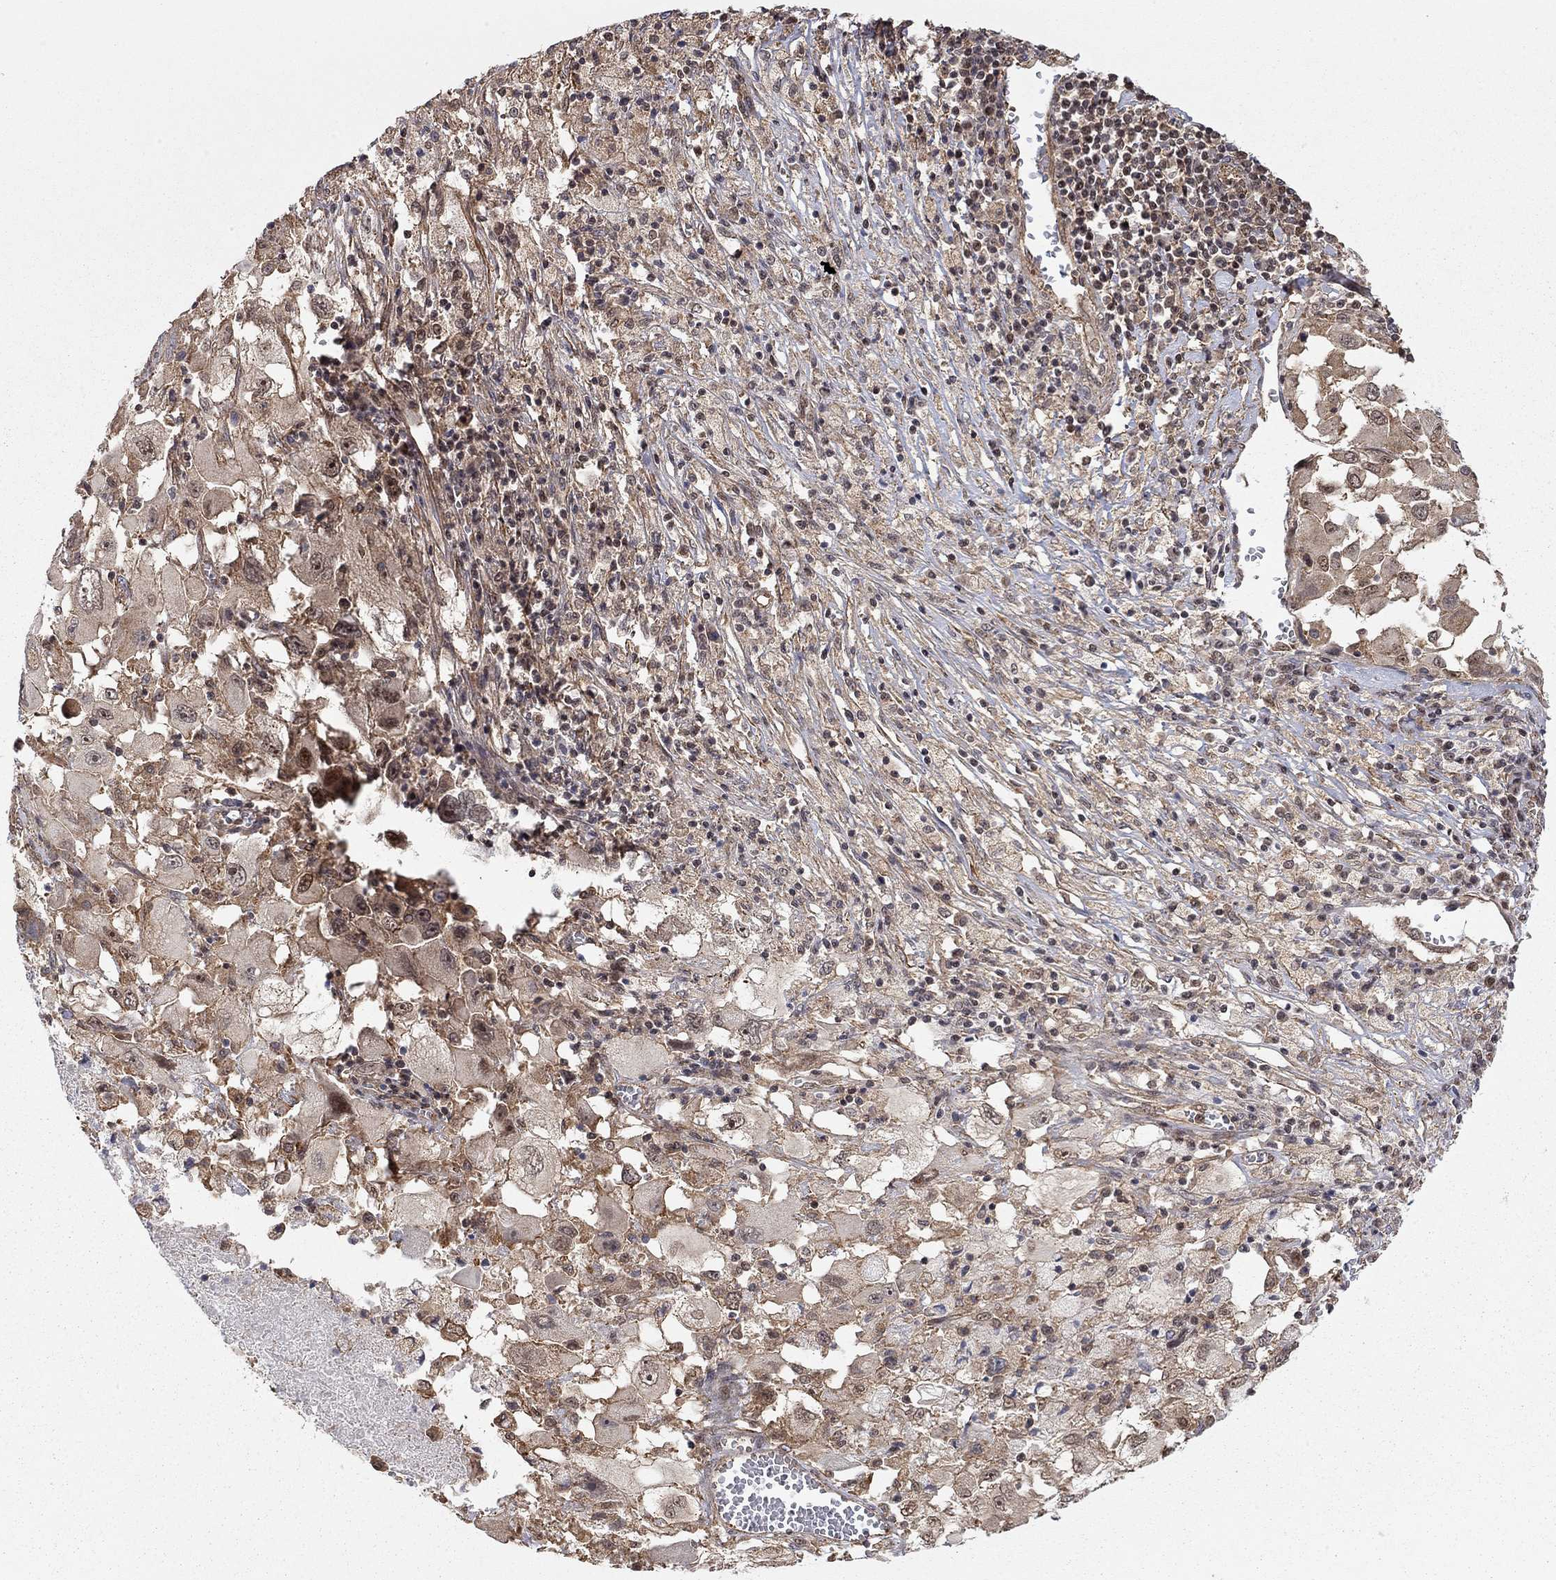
{"staining": {"intensity": "moderate", "quantity": "25%-75%", "location": "cytoplasmic/membranous"}, "tissue": "melanoma", "cell_type": "Tumor cells", "image_type": "cancer", "snomed": [{"axis": "morphology", "description": "Malignant melanoma, Metastatic site"}, {"axis": "topography", "description": "Soft tissue"}], "caption": "Immunohistochemical staining of human malignant melanoma (metastatic site) displays moderate cytoplasmic/membranous protein expression in about 25%-75% of tumor cells.", "gene": "TDP1", "patient": {"sex": "male", "age": 50}}